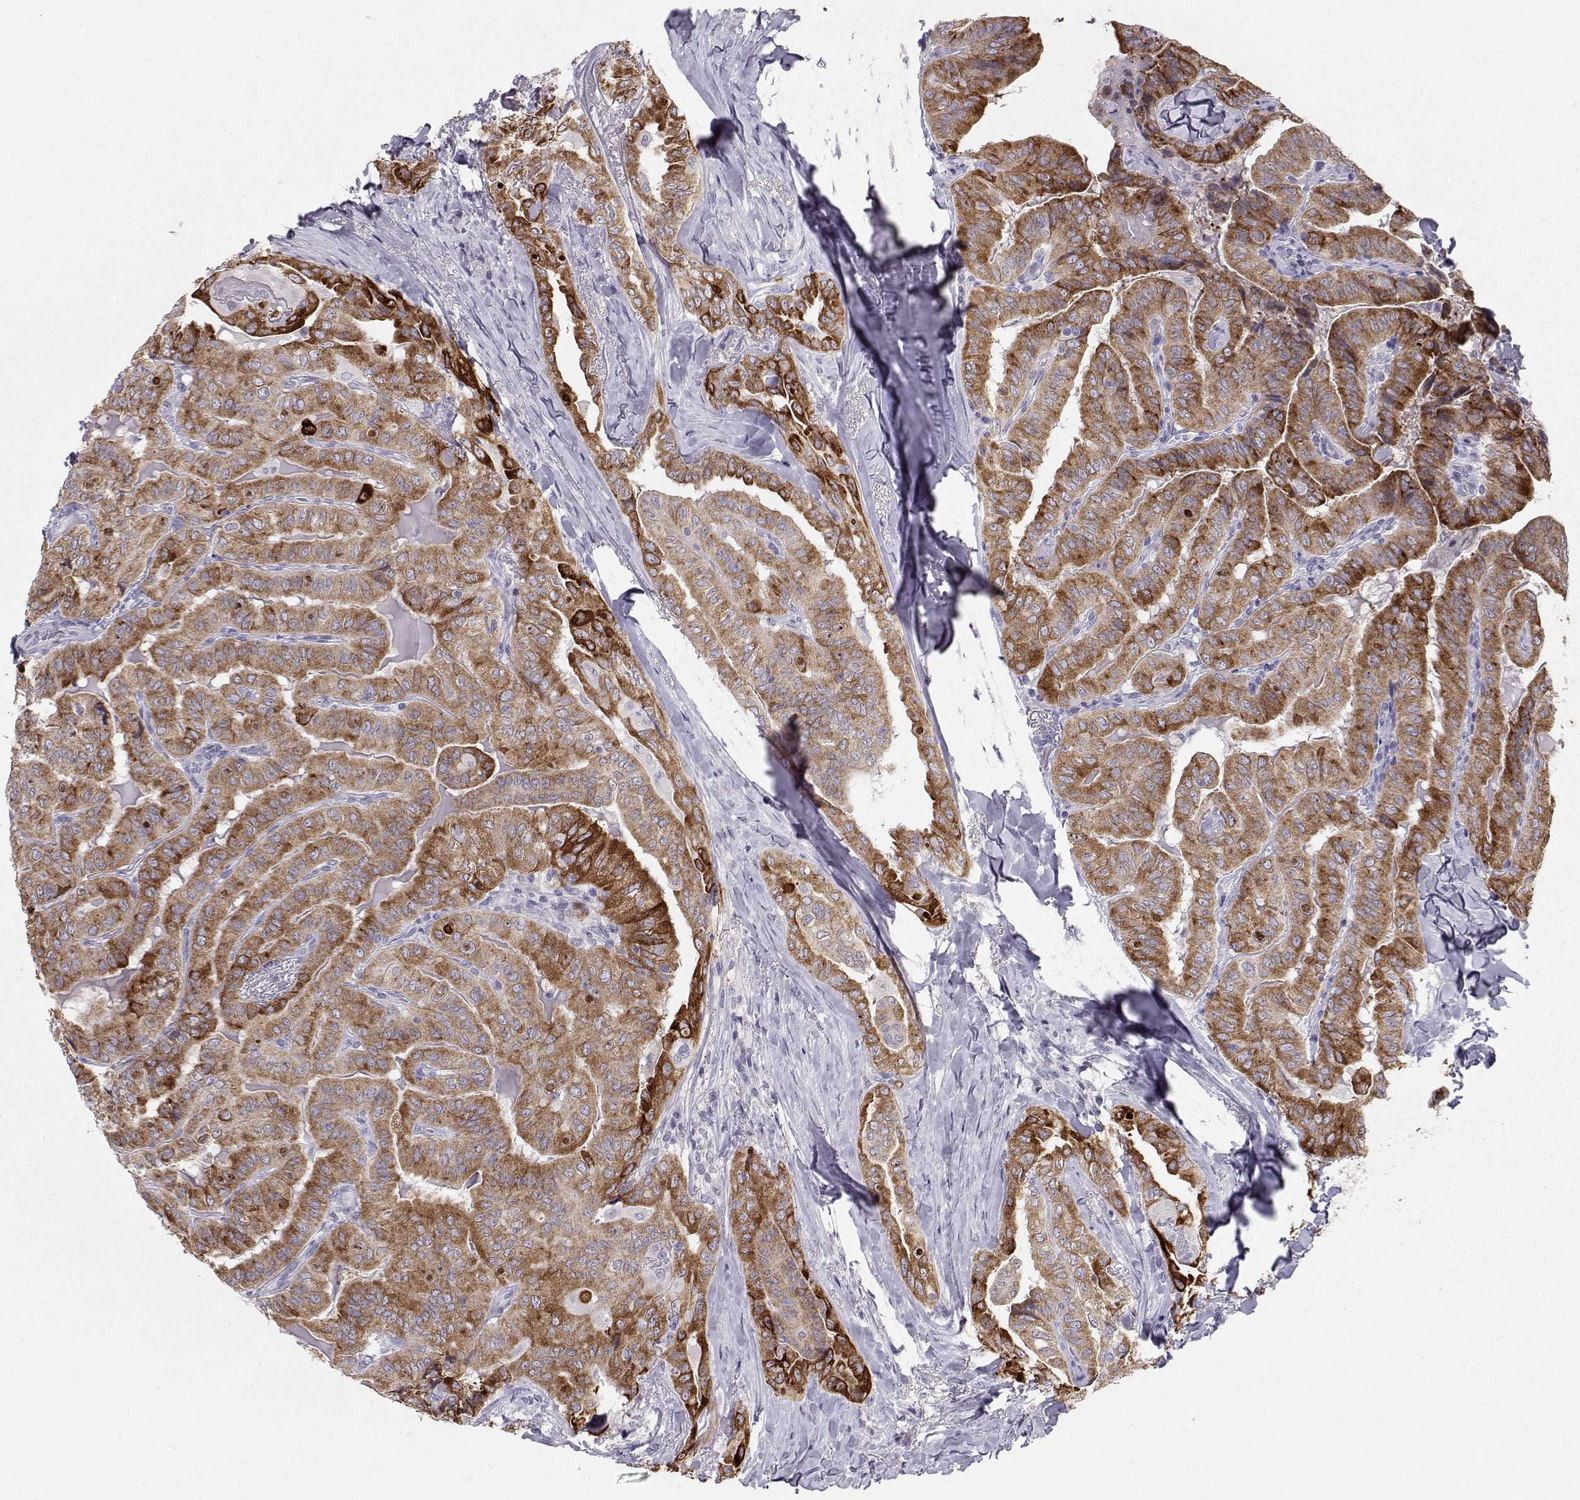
{"staining": {"intensity": "moderate", "quantity": ">75%", "location": "cytoplasmic/membranous"}, "tissue": "thyroid cancer", "cell_type": "Tumor cells", "image_type": "cancer", "snomed": [{"axis": "morphology", "description": "Papillary adenocarcinoma, NOS"}, {"axis": "topography", "description": "Thyroid gland"}], "caption": "The micrograph exhibits staining of papillary adenocarcinoma (thyroid), revealing moderate cytoplasmic/membranous protein expression (brown color) within tumor cells.", "gene": "LAMB3", "patient": {"sex": "female", "age": 68}}